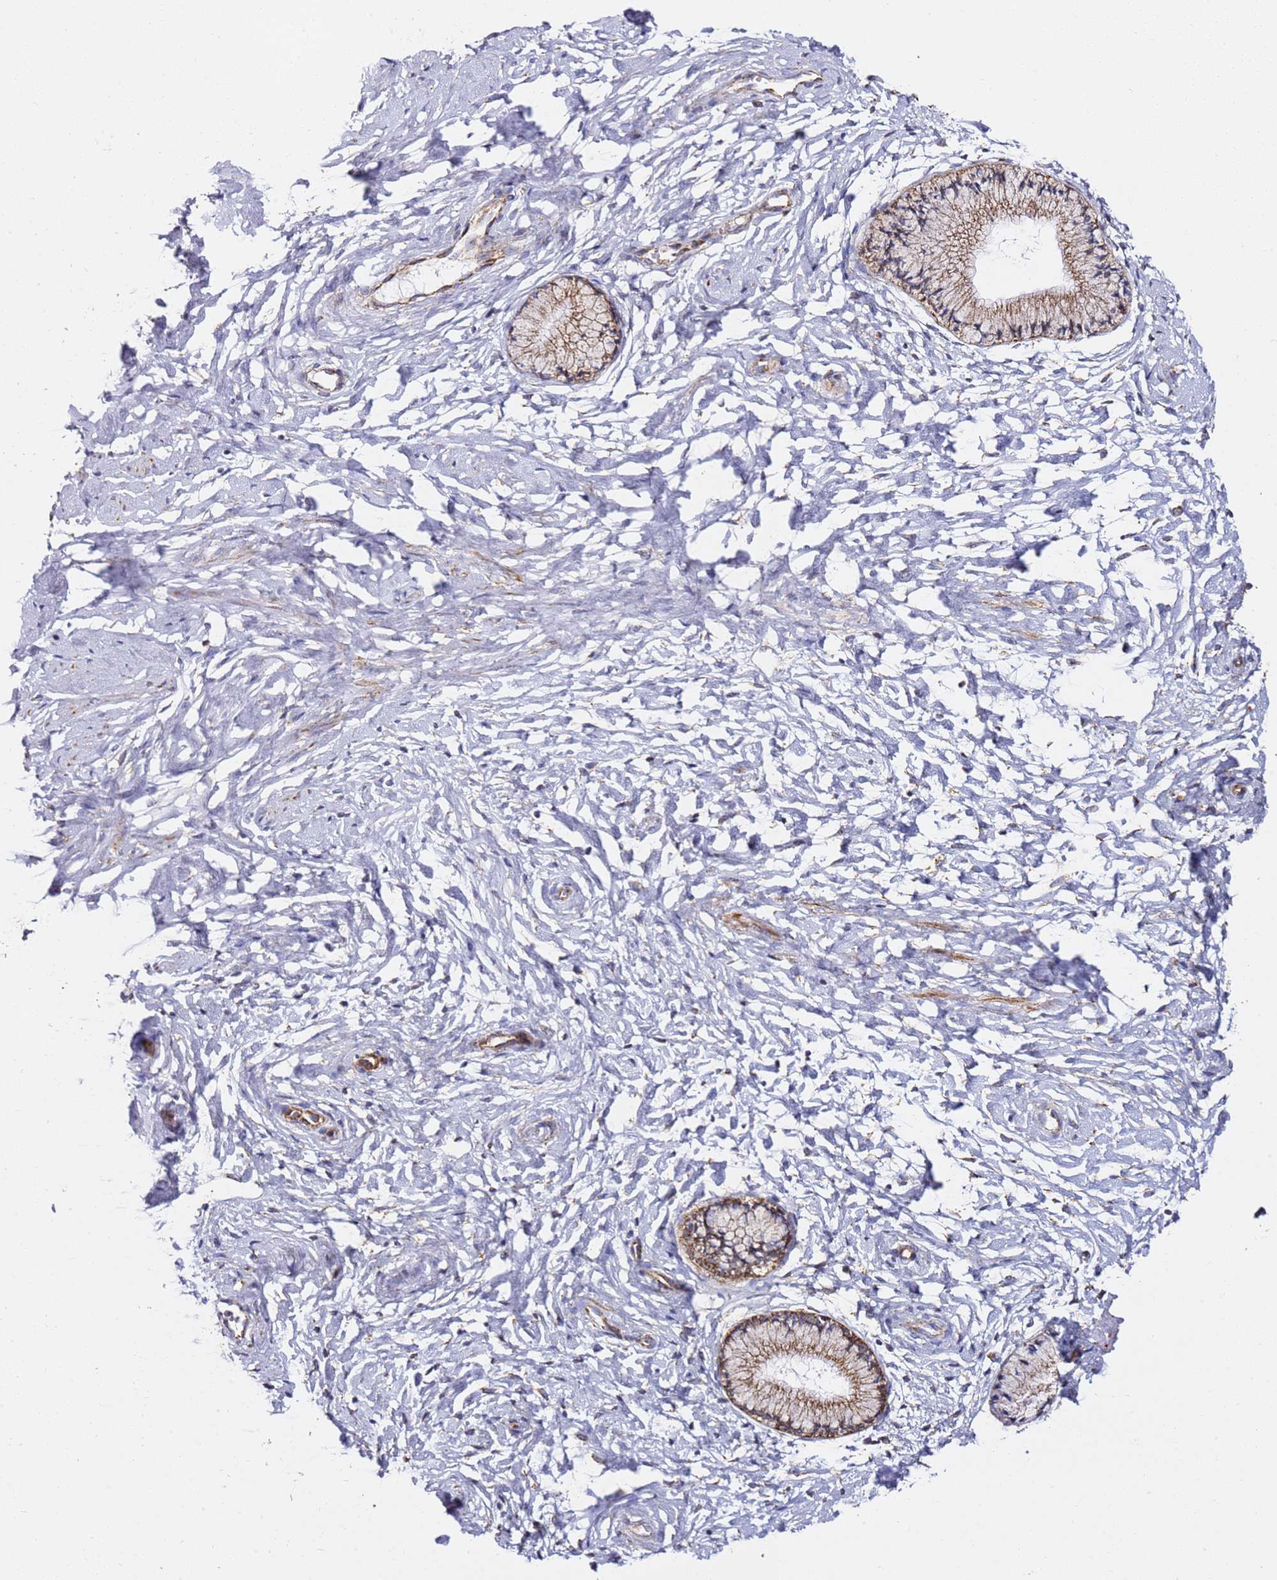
{"staining": {"intensity": "strong", "quantity": "25%-75%", "location": "cytoplasmic/membranous"}, "tissue": "cervix", "cell_type": "Glandular cells", "image_type": "normal", "snomed": [{"axis": "morphology", "description": "Normal tissue, NOS"}, {"axis": "topography", "description": "Cervix"}], "caption": "A micrograph of human cervix stained for a protein displays strong cytoplasmic/membranous brown staining in glandular cells. The staining was performed using DAB (3,3'-diaminobenzidine) to visualize the protein expression in brown, while the nuclei were stained in blue with hematoxylin (Magnification: 20x).", "gene": "NDUFA3", "patient": {"sex": "female", "age": 33}}